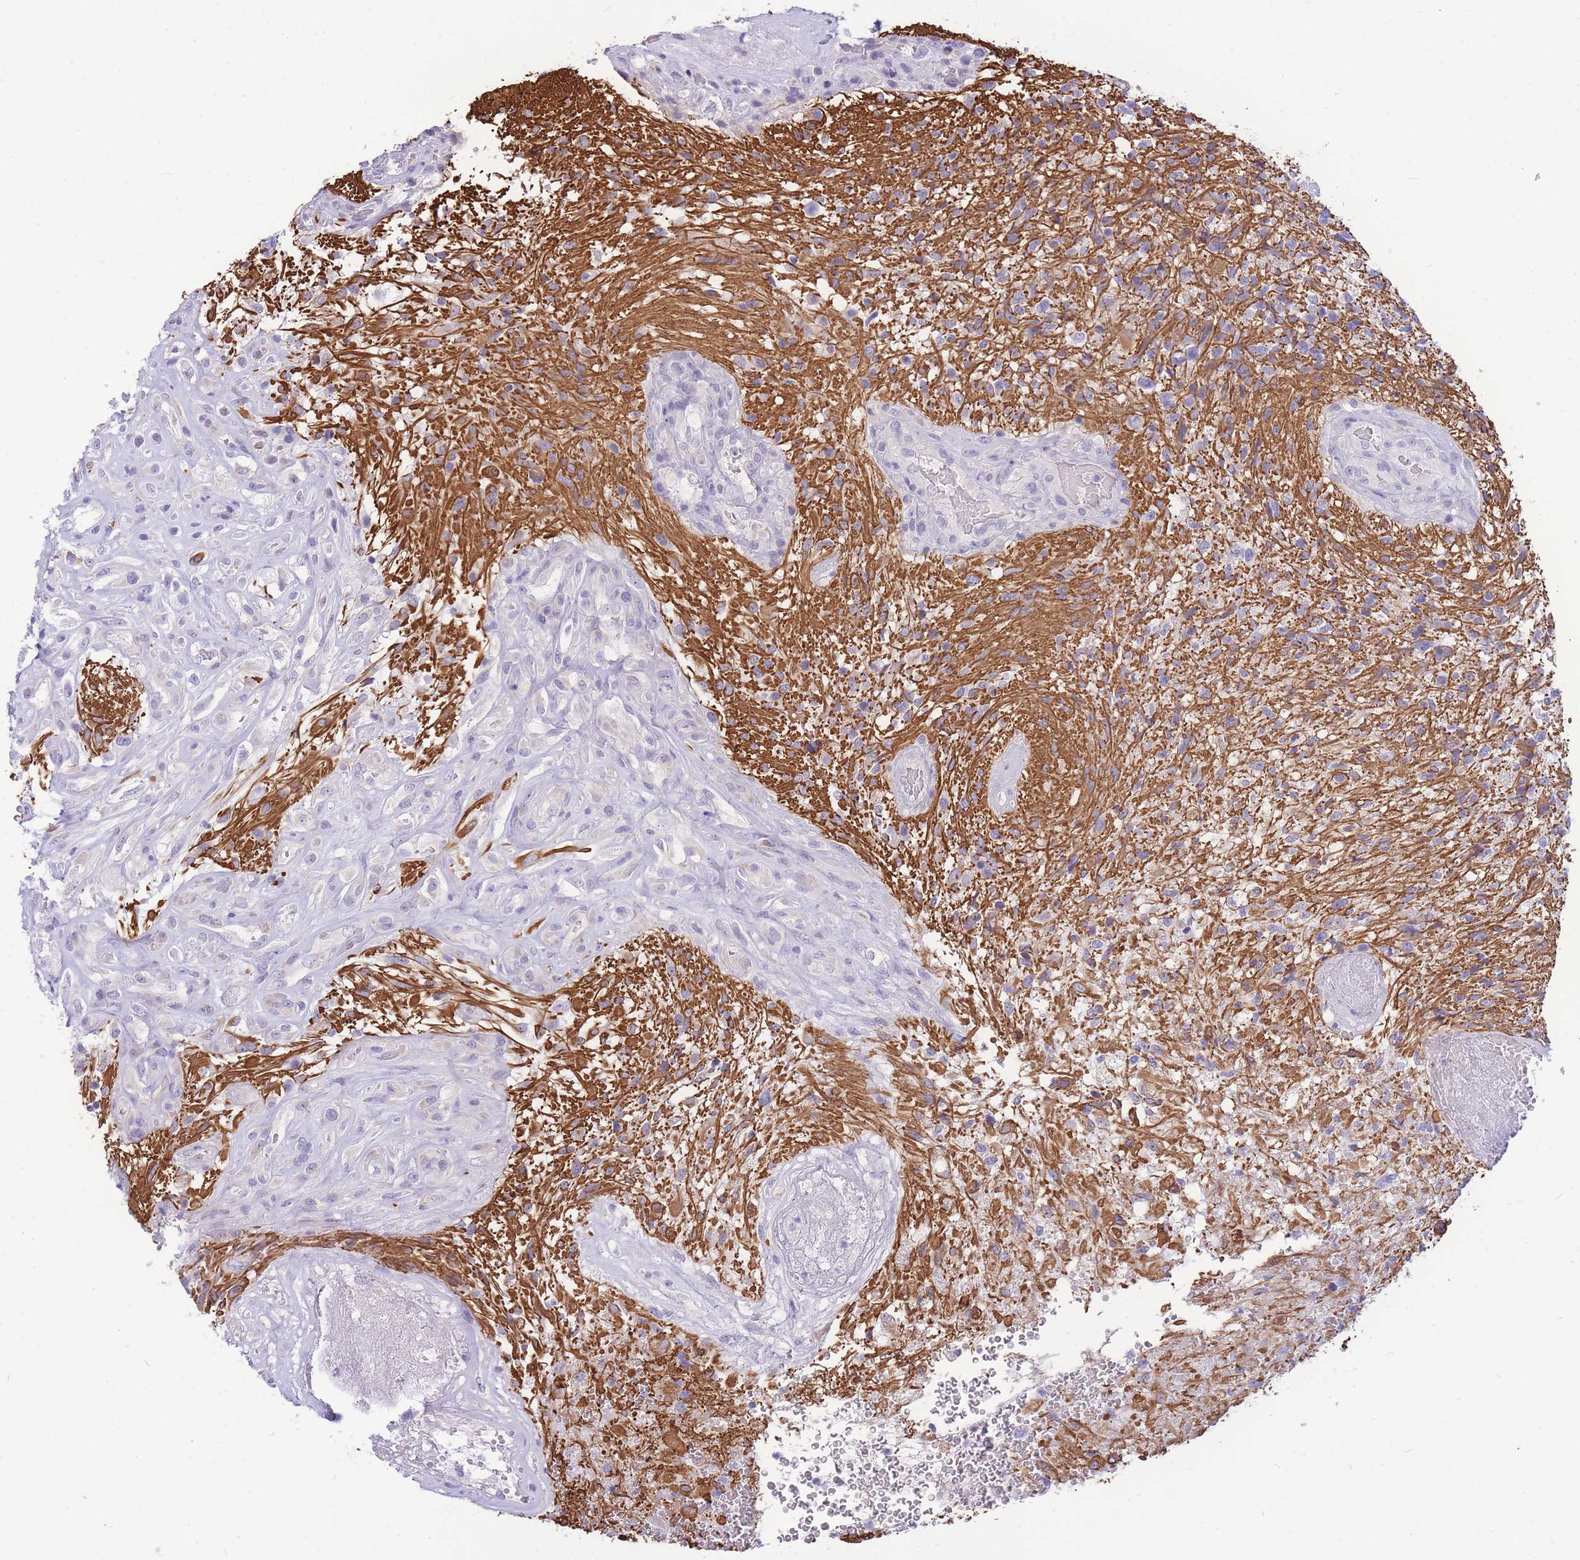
{"staining": {"intensity": "negative", "quantity": "none", "location": "none"}, "tissue": "glioma", "cell_type": "Tumor cells", "image_type": "cancer", "snomed": [{"axis": "morphology", "description": "Glioma, malignant, High grade"}, {"axis": "topography", "description": "Brain"}], "caption": "Immunohistochemical staining of high-grade glioma (malignant) demonstrates no significant positivity in tumor cells.", "gene": "ZNF311", "patient": {"sex": "male", "age": 56}}